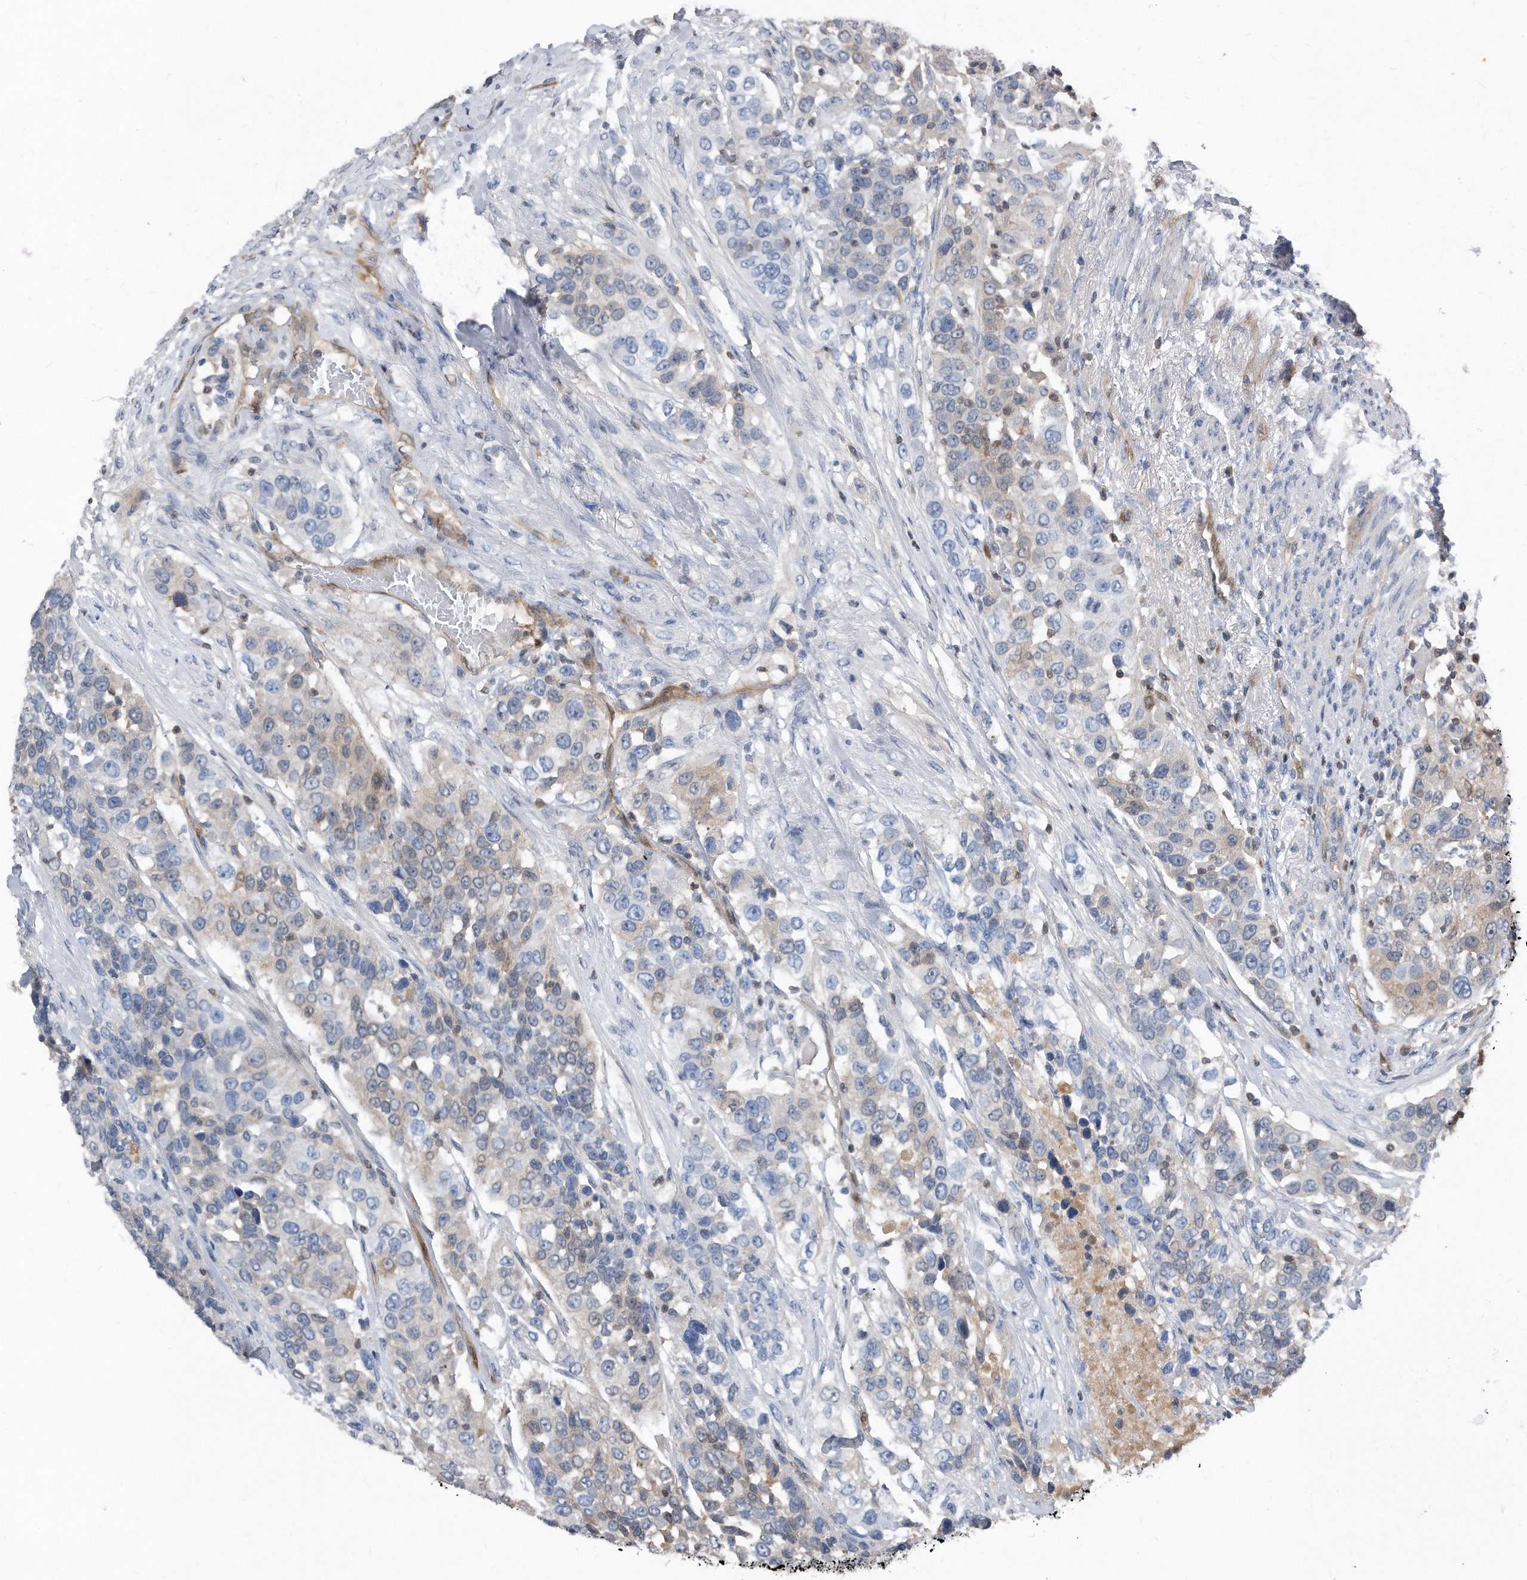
{"staining": {"intensity": "negative", "quantity": "none", "location": "none"}, "tissue": "urothelial cancer", "cell_type": "Tumor cells", "image_type": "cancer", "snomed": [{"axis": "morphology", "description": "Urothelial carcinoma, High grade"}, {"axis": "topography", "description": "Urinary bladder"}], "caption": "An immunohistochemistry (IHC) micrograph of urothelial cancer is shown. There is no staining in tumor cells of urothelial cancer.", "gene": "MAP2K6", "patient": {"sex": "female", "age": 80}}